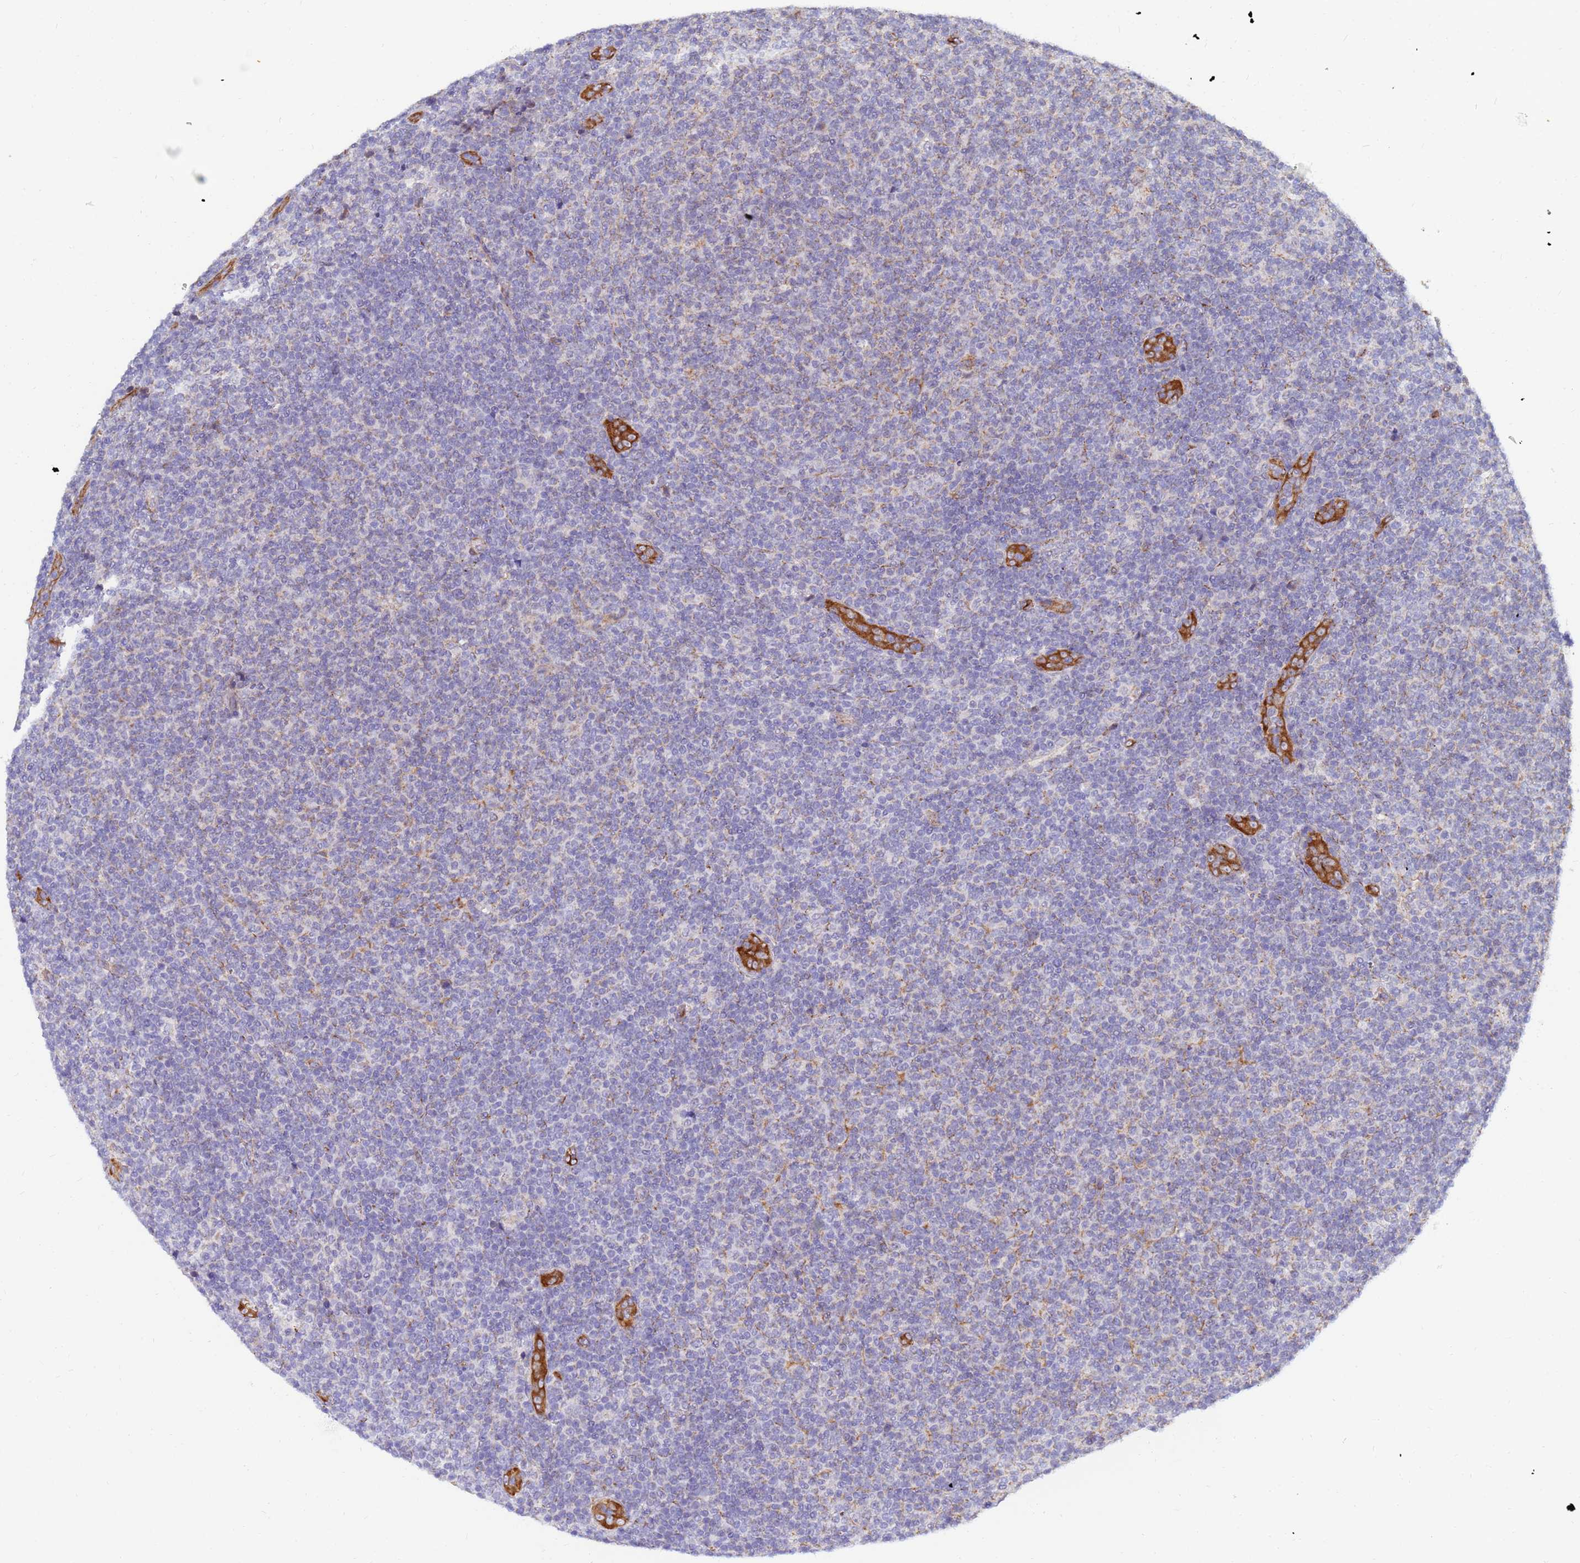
{"staining": {"intensity": "weak", "quantity": "25%-75%", "location": "cytoplasmic/membranous"}, "tissue": "lymphoma", "cell_type": "Tumor cells", "image_type": "cancer", "snomed": [{"axis": "morphology", "description": "Malignant lymphoma, non-Hodgkin's type, Low grade"}, {"axis": "topography", "description": "Lymph node"}], "caption": "Human lymphoma stained for a protein (brown) shows weak cytoplasmic/membranous positive expression in about 25%-75% of tumor cells.", "gene": "SDR39U1", "patient": {"sex": "male", "age": 66}}